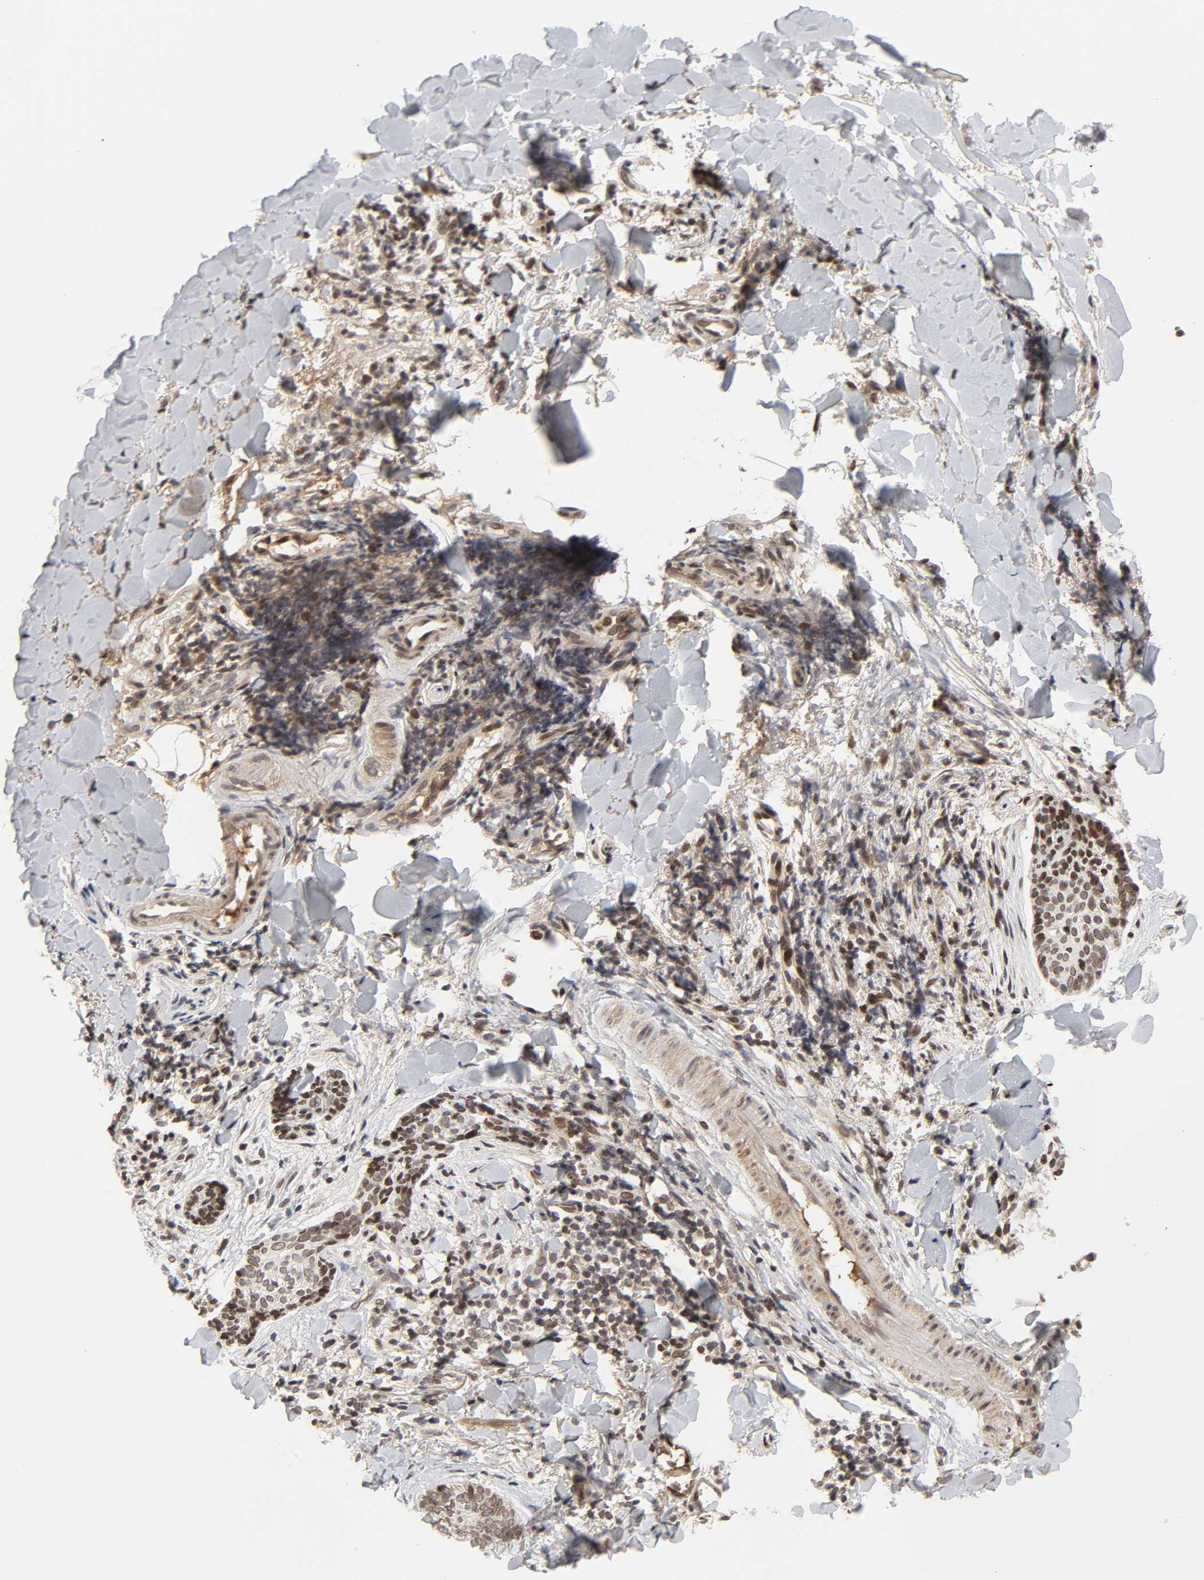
{"staining": {"intensity": "moderate", "quantity": ">75%", "location": "nuclear"}, "tissue": "skin cancer", "cell_type": "Tumor cells", "image_type": "cancer", "snomed": [{"axis": "morphology", "description": "Normal tissue, NOS"}, {"axis": "morphology", "description": "Basal cell carcinoma"}, {"axis": "topography", "description": "Skin"}], "caption": "Human basal cell carcinoma (skin) stained with a brown dye reveals moderate nuclear positive positivity in approximately >75% of tumor cells.", "gene": "CPN2", "patient": {"sex": "female", "age": 57}}